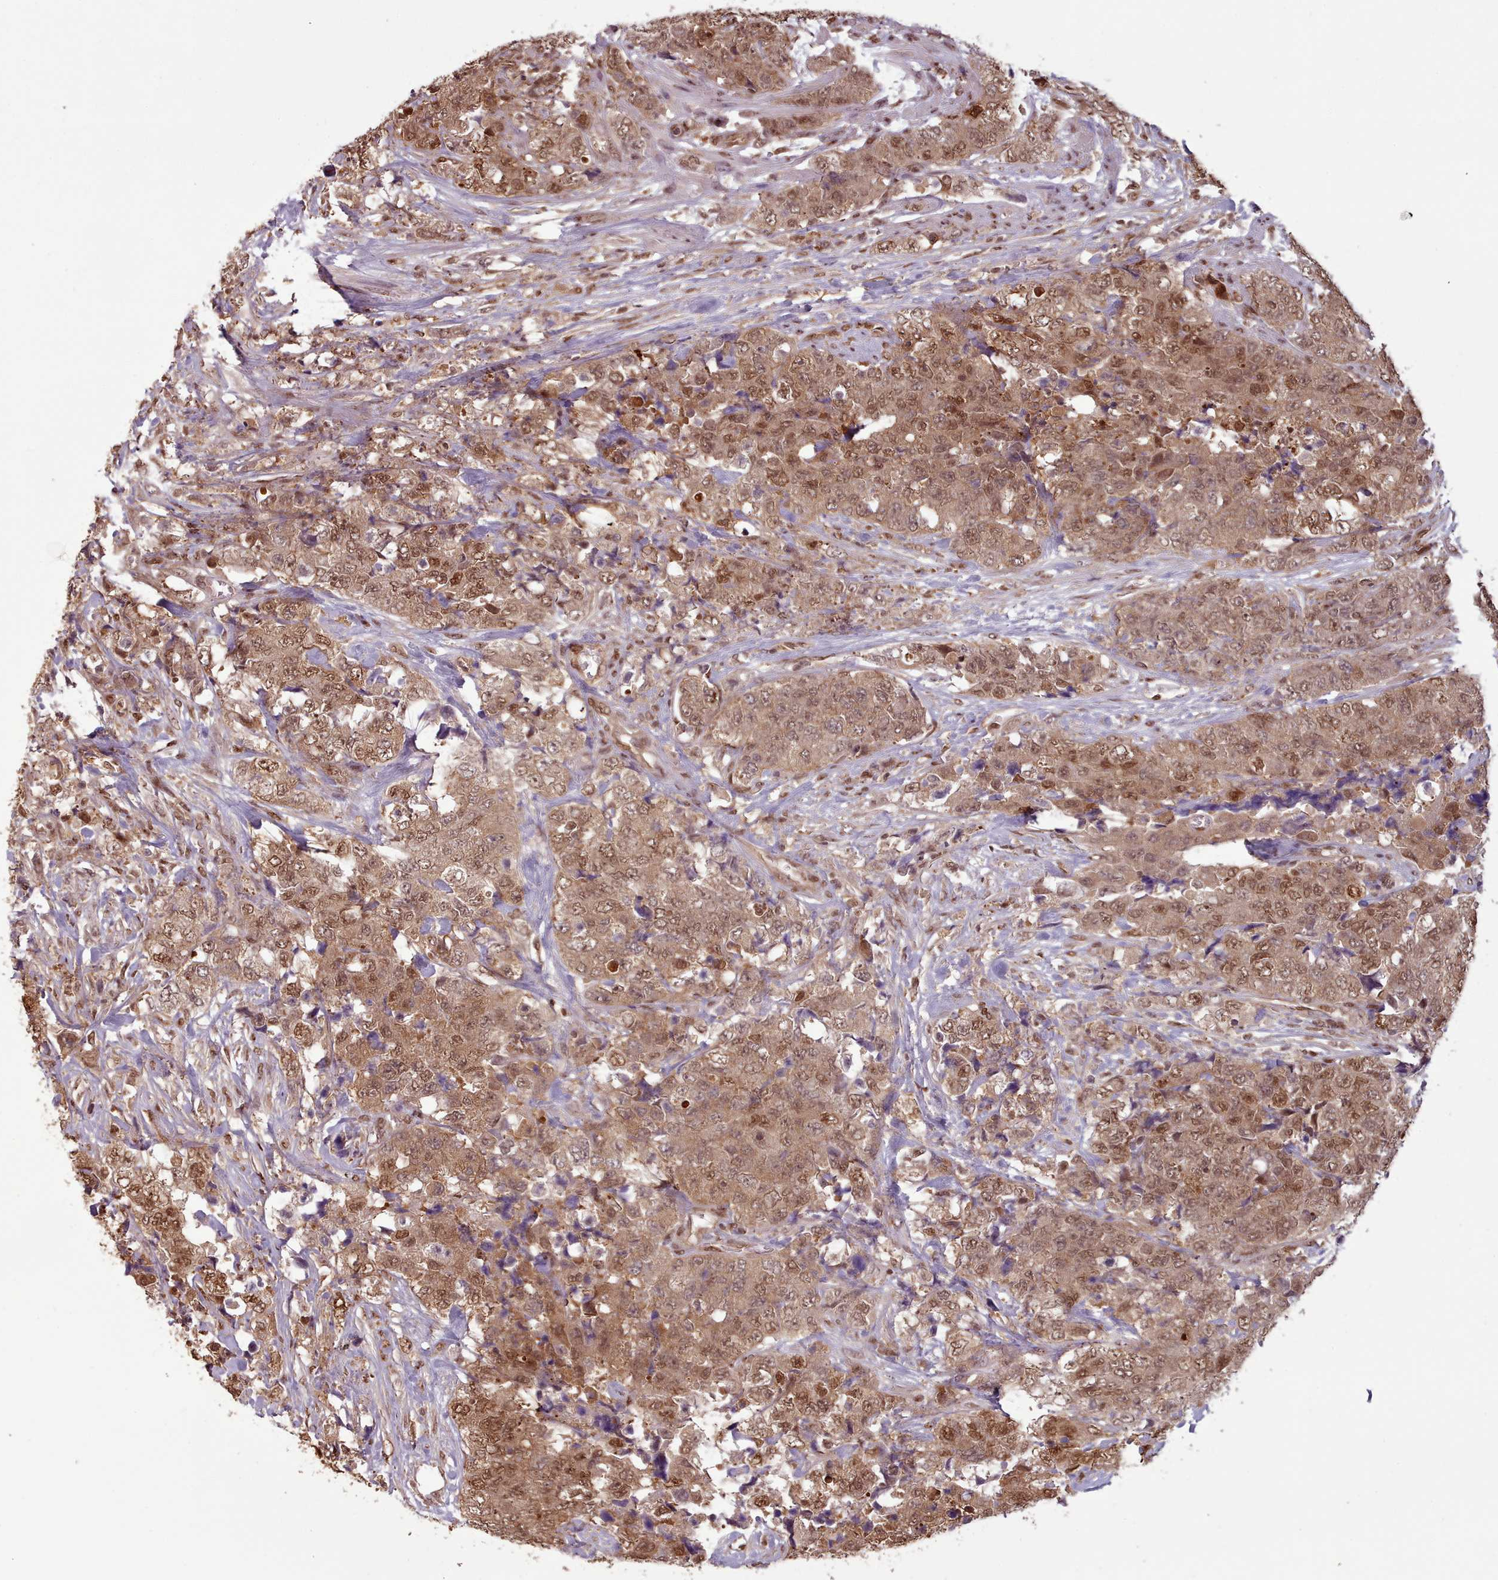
{"staining": {"intensity": "moderate", "quantity": ">75%", "location": "cytoplasmic/membranous,nuclear"}, "tissue": "urothelial cancer", "cell_type": "Tumor cells", "image_type": "cancer", "snomed": [{"axis": "morphology", "description": "Urothelial carcinoma, High grade"}, {"axis": "topography", "description": "Urinary bladder"}], "caption": "Brown immunohistochemical staining in human urothelial cancer exhibits moderate cytoplasmic/membranous and nuclear expression in approximately >75% of tumor cells.", "gene": "RPS27A", "patient": {"sex": "female", "age": 78}}